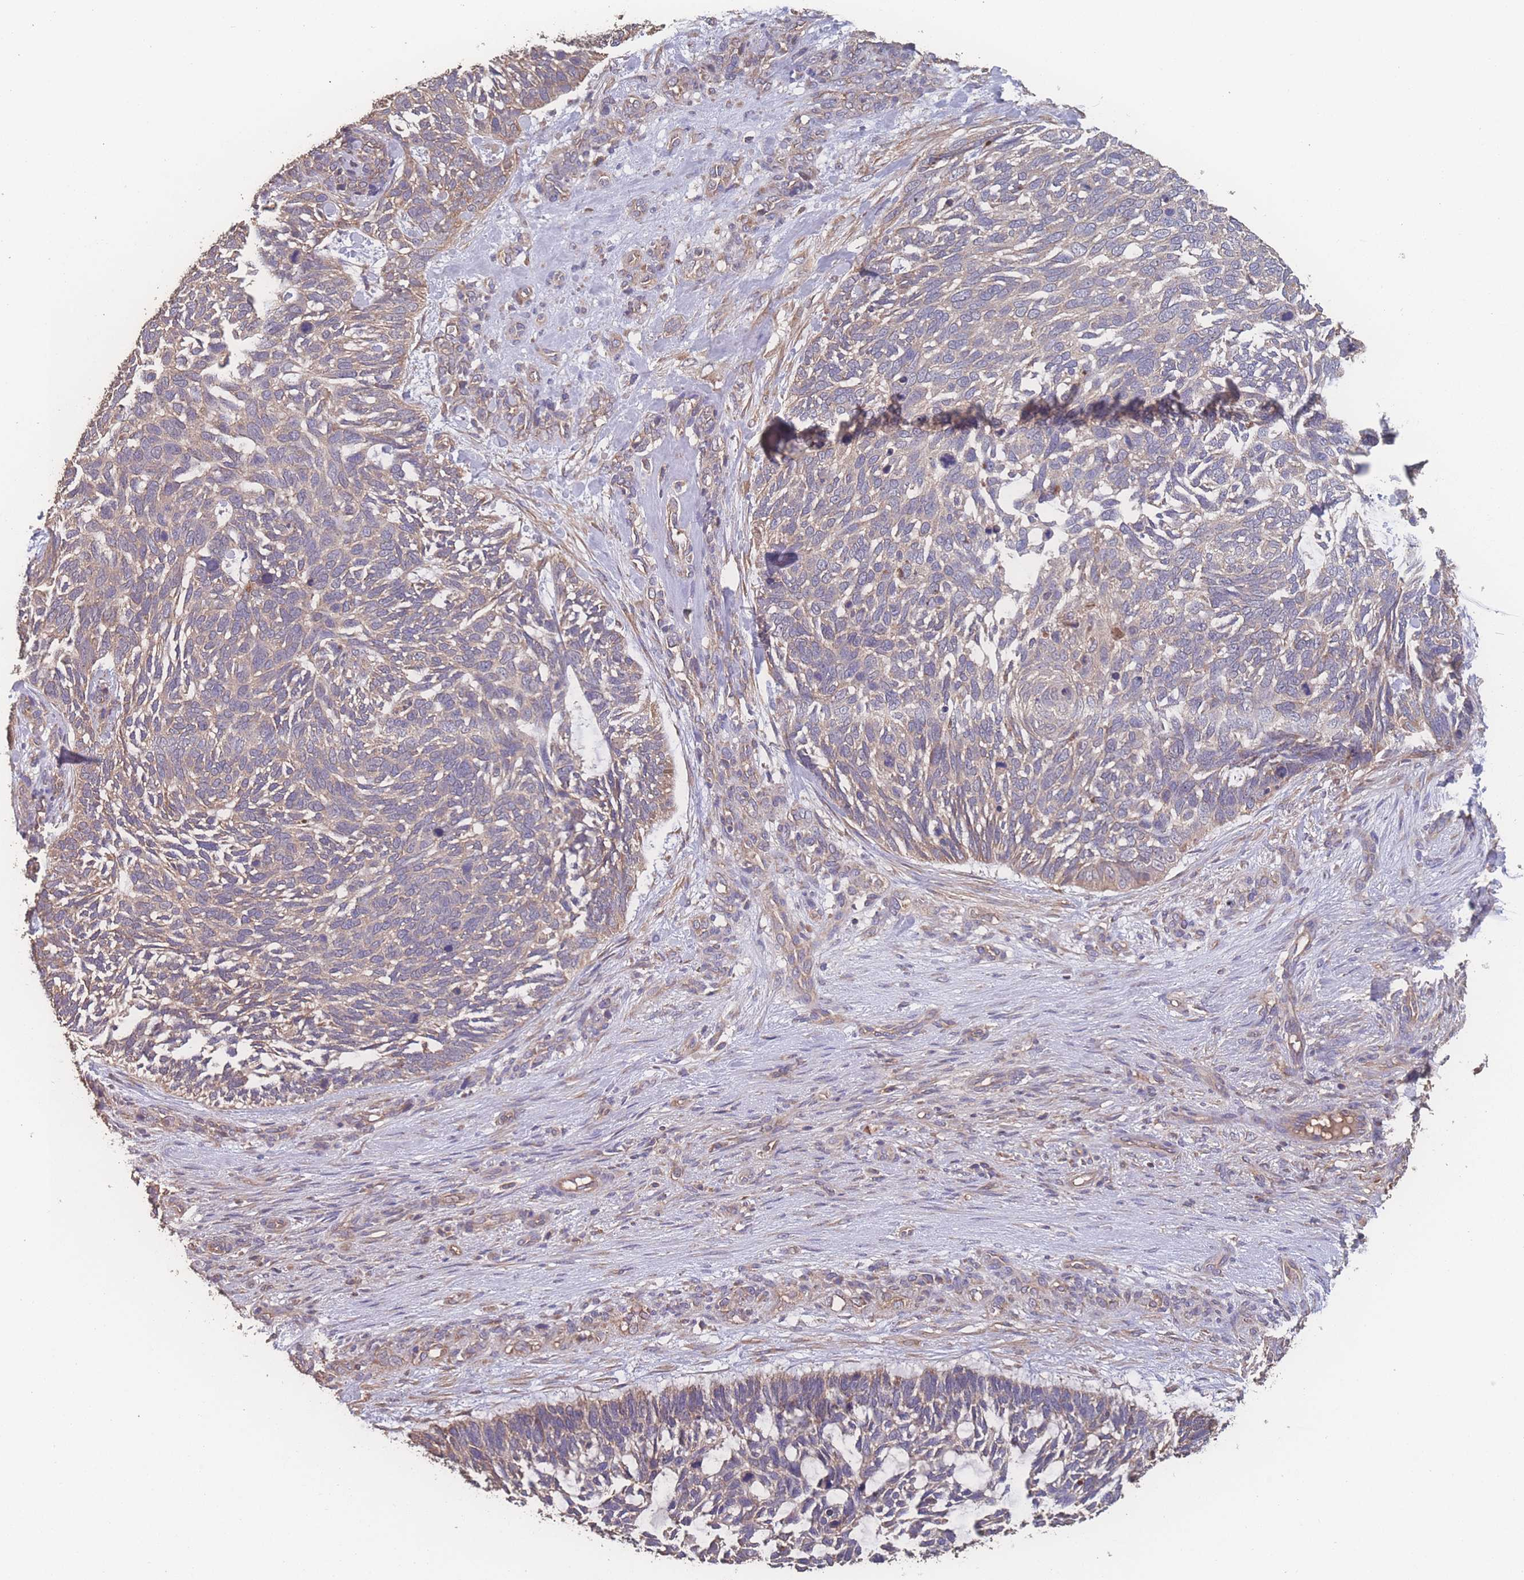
{"staining": {"intensity": "weak", "quantity": "25%-75%", "location": "cytoplasmic/membranous"}, "tissue": "skin cancer", "cell_type": "Tumor cells", "image_type": "cancer", "snomed": [{"axis": "morphology", "description": "Basal cell carcinoma"}, {"axis": "topography", "description": "Skin"}], "caption": "The photomicrograph demonstrates a brown stain indicating the presence of a protein in the cytoplasmic/membranous of tumor cells in skin basal cell carcinoma.", "gene": "ATXN10", "patient": {"sex": "male", "age": 88}}